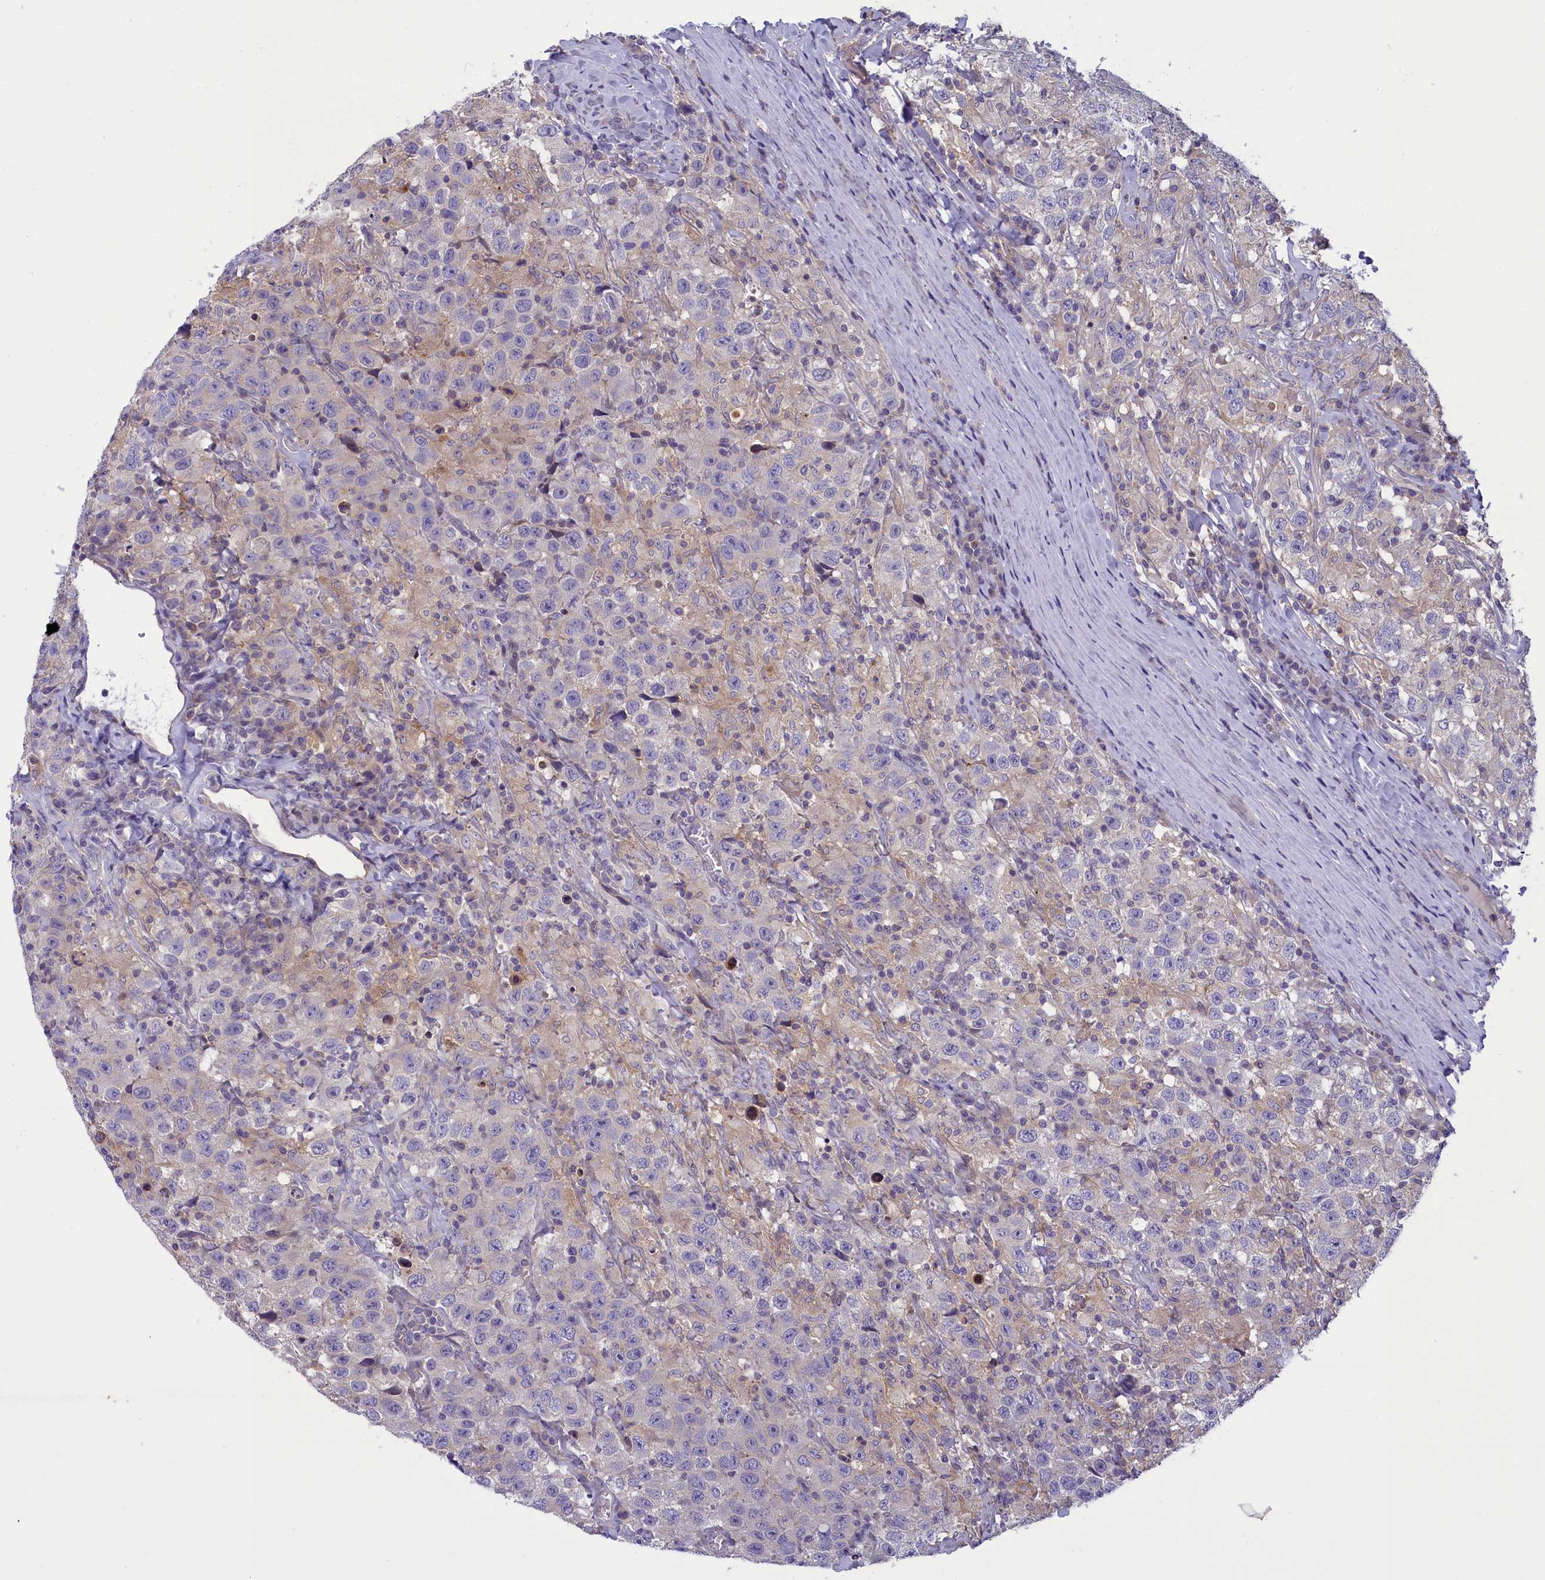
{"staining": {"intensity": "negative", "quantity": "none", "location": "none"}, "tissue": "testis cancer", "cell_type": "Tumor cells", "image_type": "cancer", "snomed": [{"axis": "morphology", "description": "Seminoma, NOS"}, {"axis": "topography", "description": "Testis"}], "caption": "Human testis cancer stained for a protein using immunohistochemistry (IHC) reveals no positivity in tumor cells.", "gene": "CORO2A", "patient": {"sex": "male", "age": 41}}